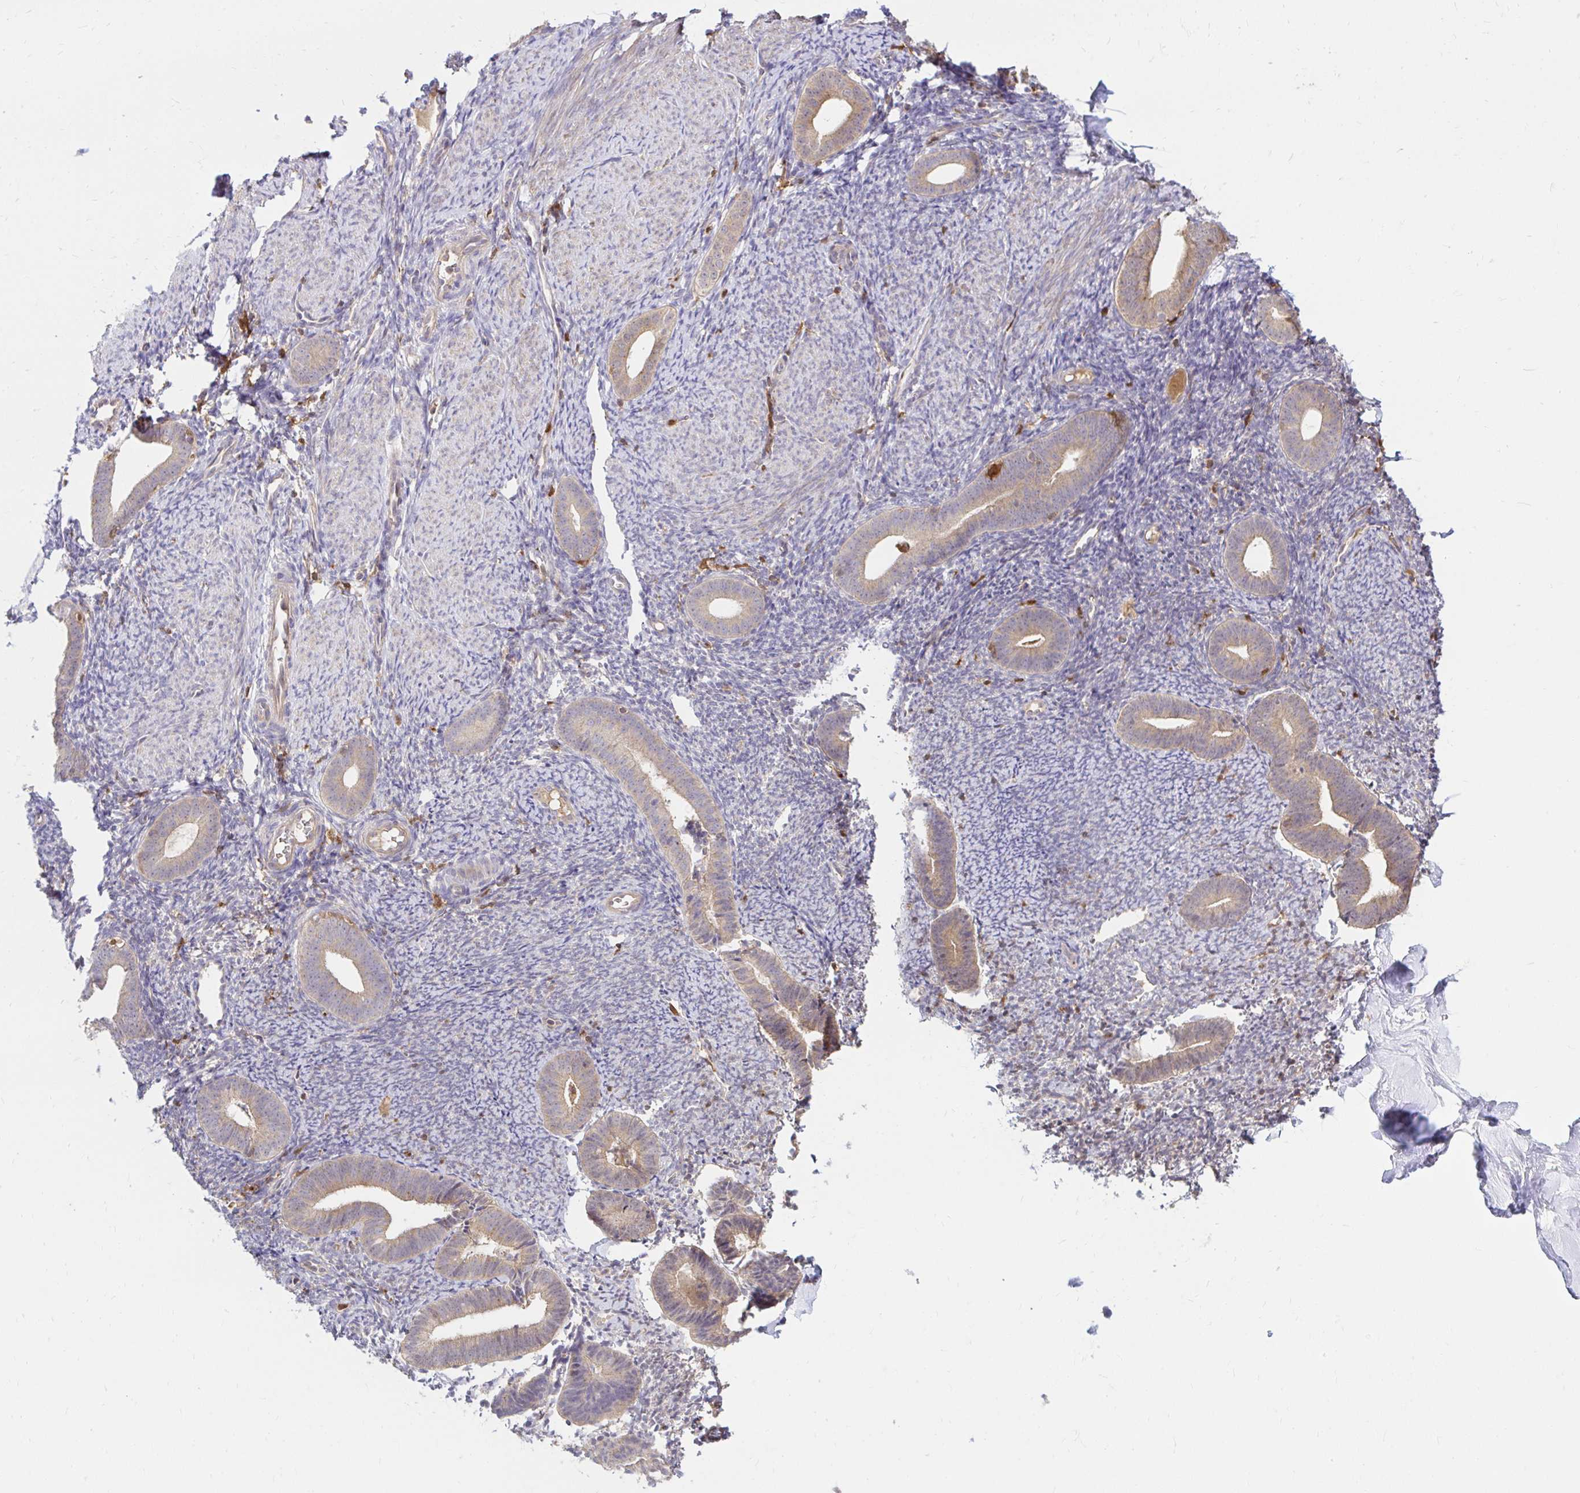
{"staining": {"intensity": "negative", "quantity": "none", "location": "none"}, "tissue": "endometrium", "cell_type": "Cells in endometrial stroma", "image_type": "normal", "snomed": [{"axis": "morphology", "description": "Normal tissue, NOS"}, {"axis": "topography", "description": "Endometrium"}], "caption": "Protein analysis of normal endometrium displays no significant positivity in cells in endometrial stroma.", "gene": "PYCARD", "patient": {"sex": "female", "age": 39}}